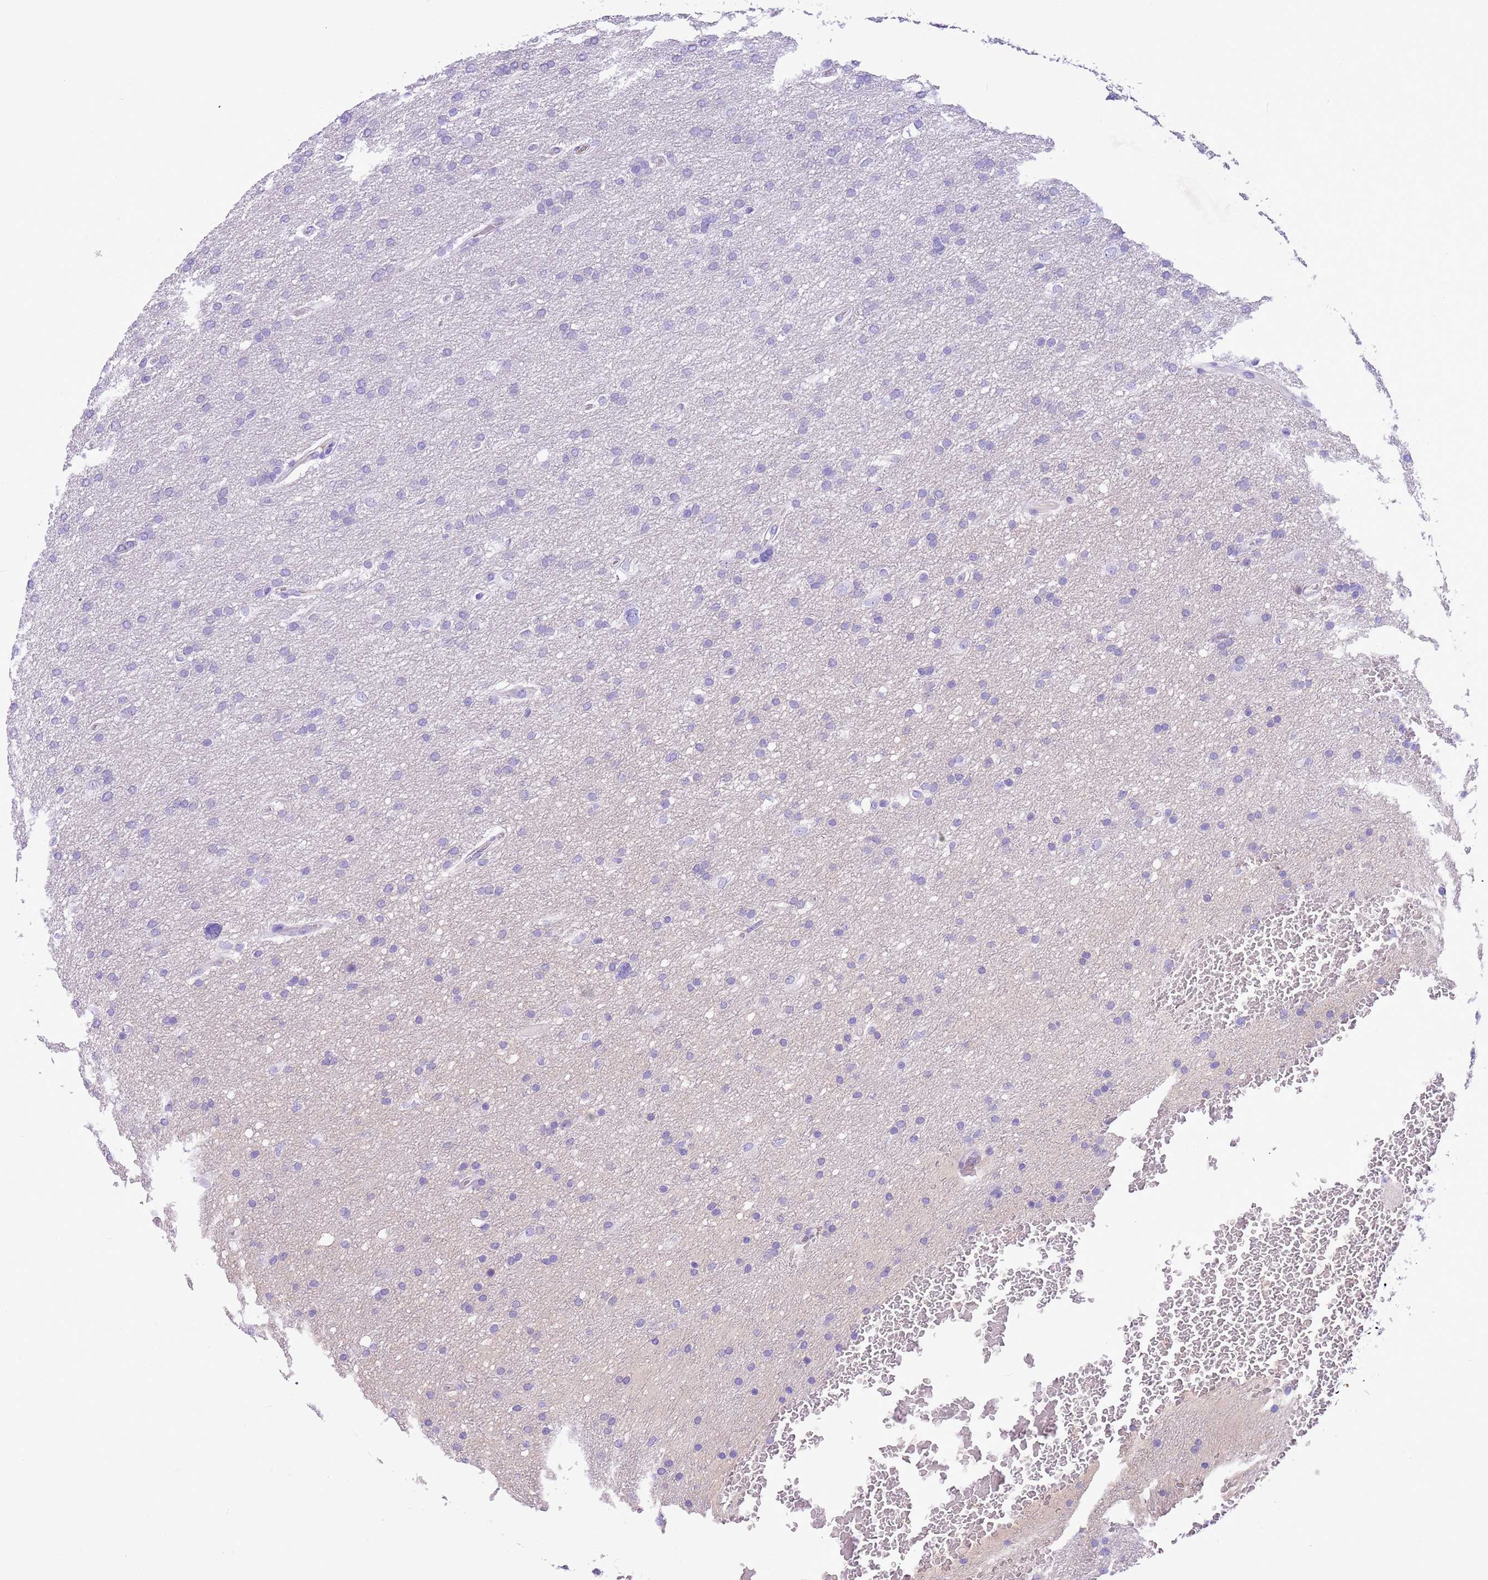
{"staining": {"intensity": "negative", "quantity": "none", "location": "none"}, "tissue": "glioma", "cell_type": "Tumor cells", "image_type": "cancer", "snomed": [{"axis": "morphology", "description": "Glioma, malignant, High grade"}, {"axis": "topography", "description": "Cerebral cortex"}], "caption": "Tumor cells are negative for protein expression in human glioma.", "gene": "TBC1D10B", "patient": {"sex": "female", "age": 36}}